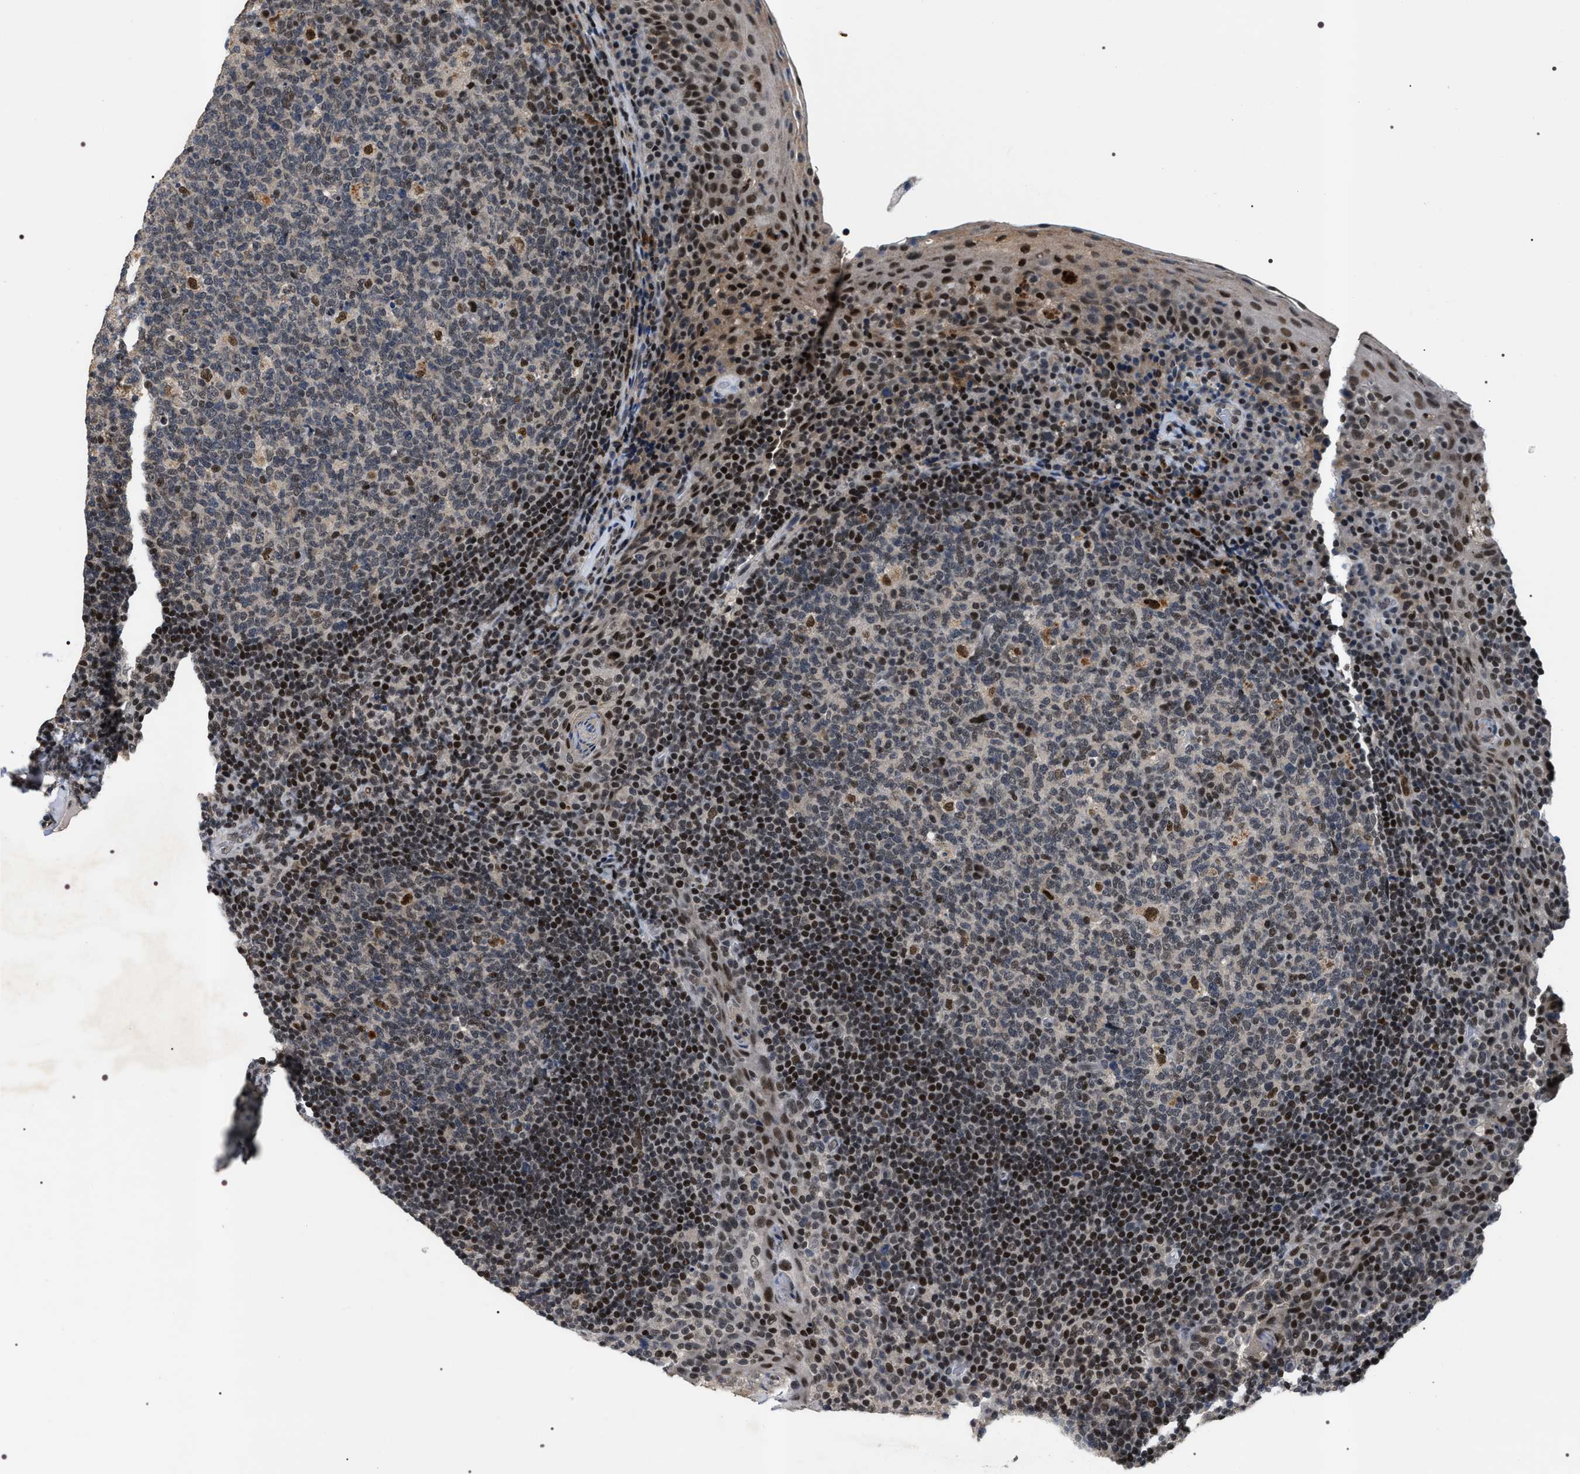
{"staining": {"intensity": "moderate", "quantity": "<25%", "location": "nuclear"}, "tissue": "tonsil", "cell_type": "Germinal center cells", "image_type": "normal", "snomed": [{"axis": "morphology", "description": "Normal tissue, NOS"}, {"axis": "topography", "description": "Tonsil"}], "caption": "IHC image of benign human tonsil stained for a protein (brown), which displays low levels of moderate nuclear expression in approximately <25% of germinal center cells.", "gene": "C7orf25", "patient": {"sex": "male", "age": 17}}